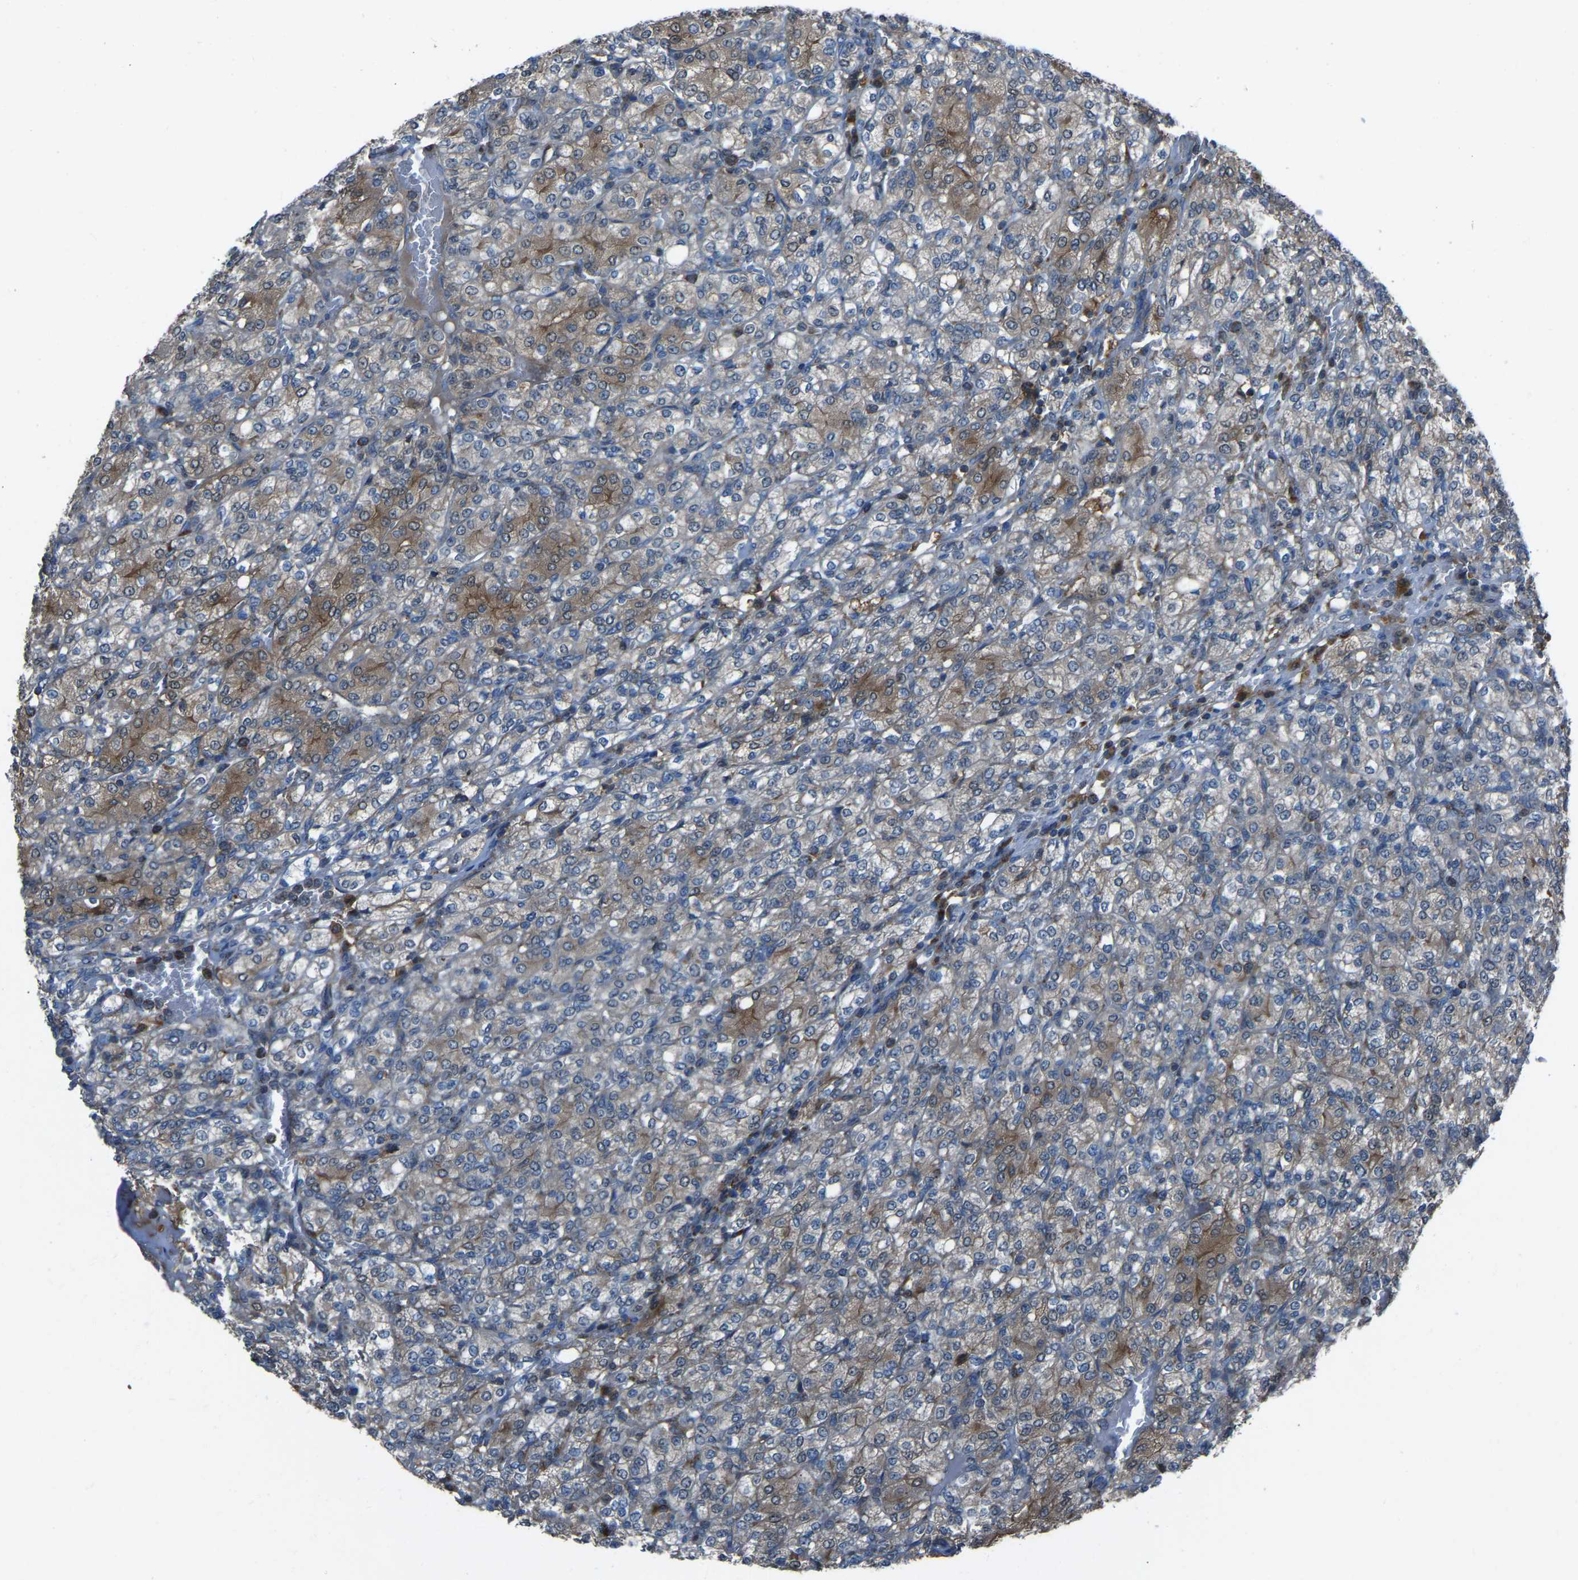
{"staining": {"intensity": "moderate", "quantity": "25%-75%", "location": "cytoplasmic/membranous"}, "tissue": "renal cancer", "cell_type": "Tumor cells", "image_type": "cancer", "snomed": [{"axis": "morphology", "description": "Adenocarcinoma, NOS"}, {"axis": "topography", "description": "Kidney"}], "caption": "A brown stain labels moderate cytoplasmic/membranous positivity of a protein in adenocarcinoma (renal) tumor cells.", "gene": "AKR1A1", "patient": {"sex": "male", "age": 77}}